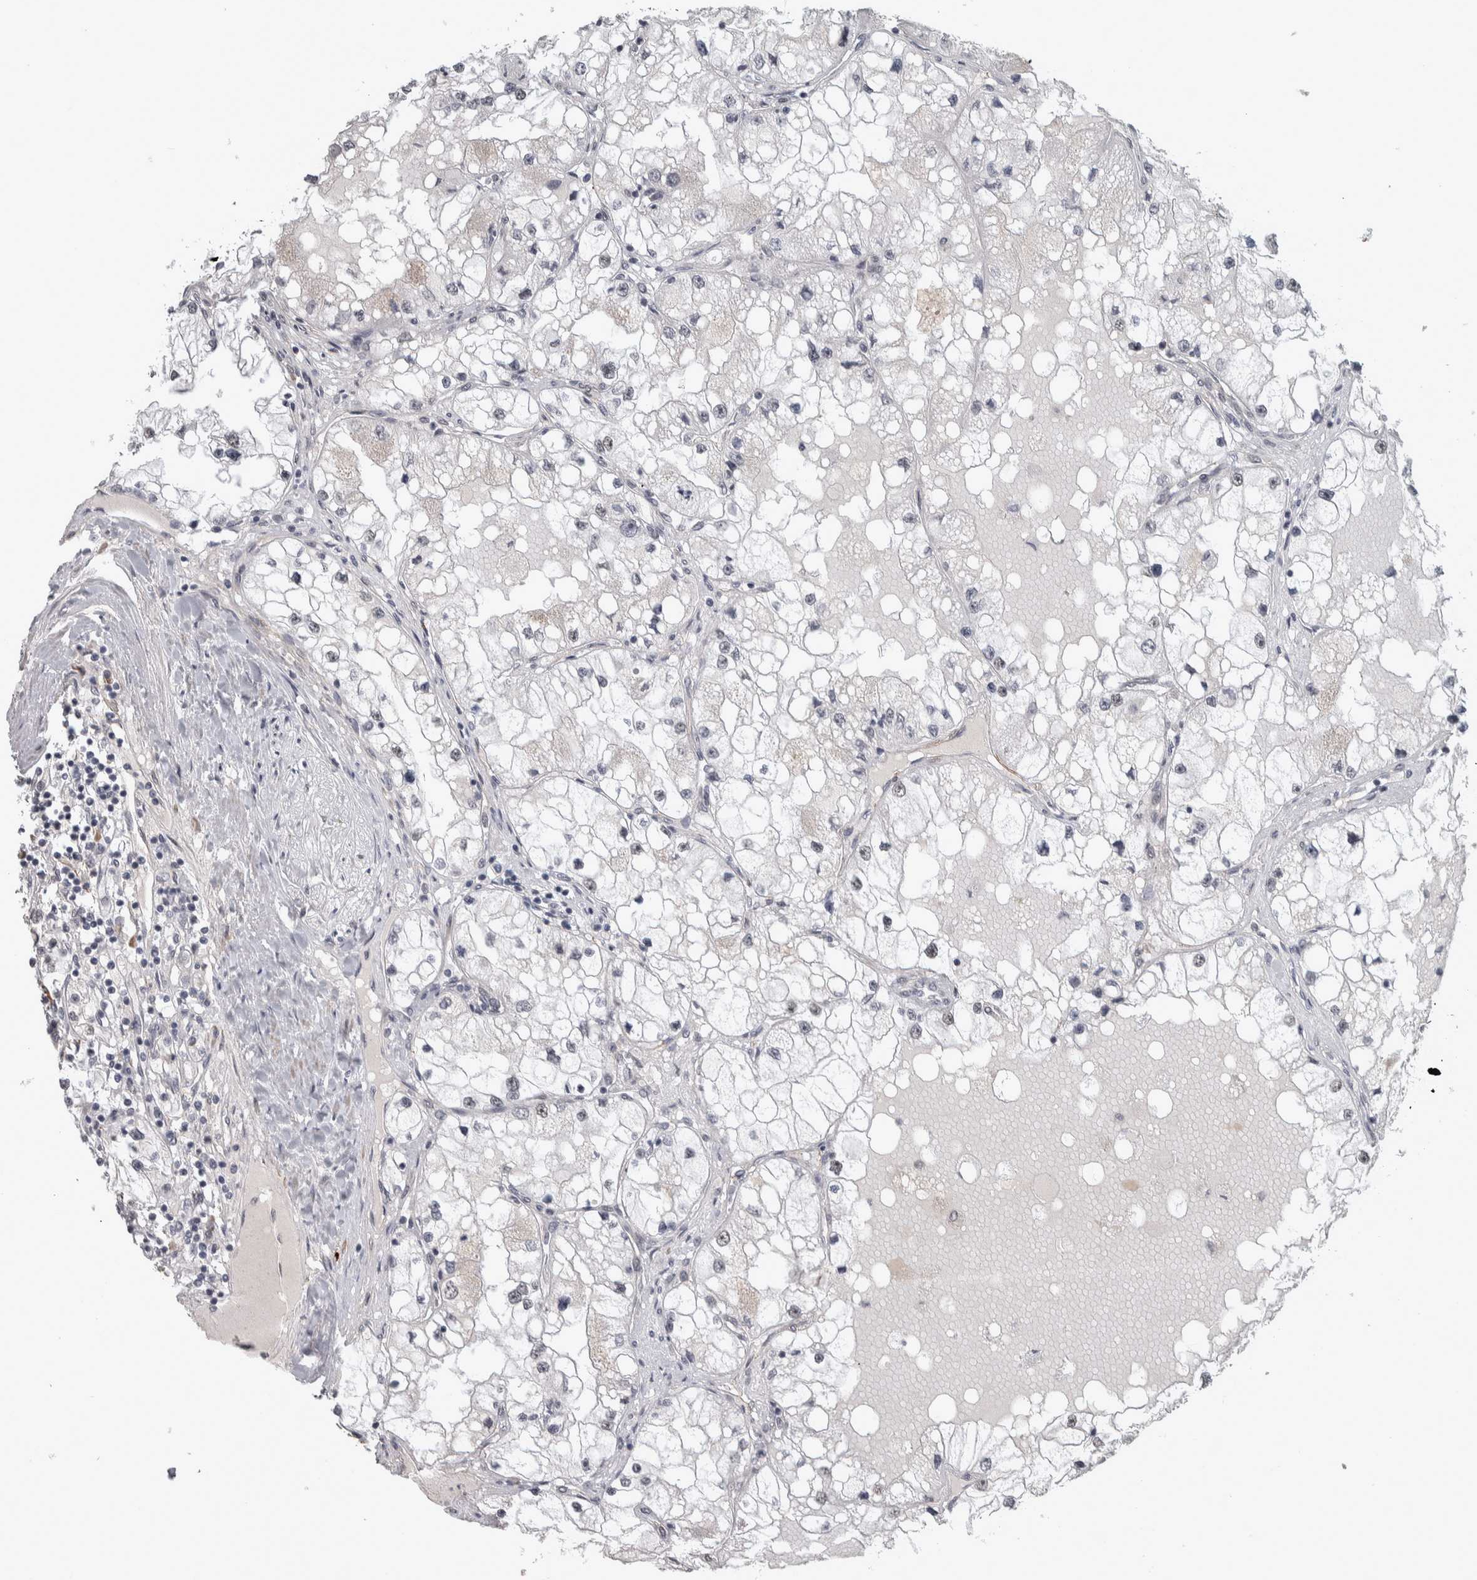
{"staining": {"intensity": "negative", "quantity": "none", "location": "none"}, "tissue": "renal cancer", "cell_type": "Tumor cells", "image_type": "cancer", "snomed": [{"axis": "morphology", "description": "Adenocarcinoma, NOS"}, {"axis": "topography", "description": "Kidney"}], "caption": "Immunohistochemistry image of neoplastic tissue: human renal cancer (adenocarcinoma) stained with DAB (3,3'-diaminobenzidine) exhibits no significant protein staining in tumor cells.", "gene": "DDX42", "patient": {"sex": "male", "age": 68}}